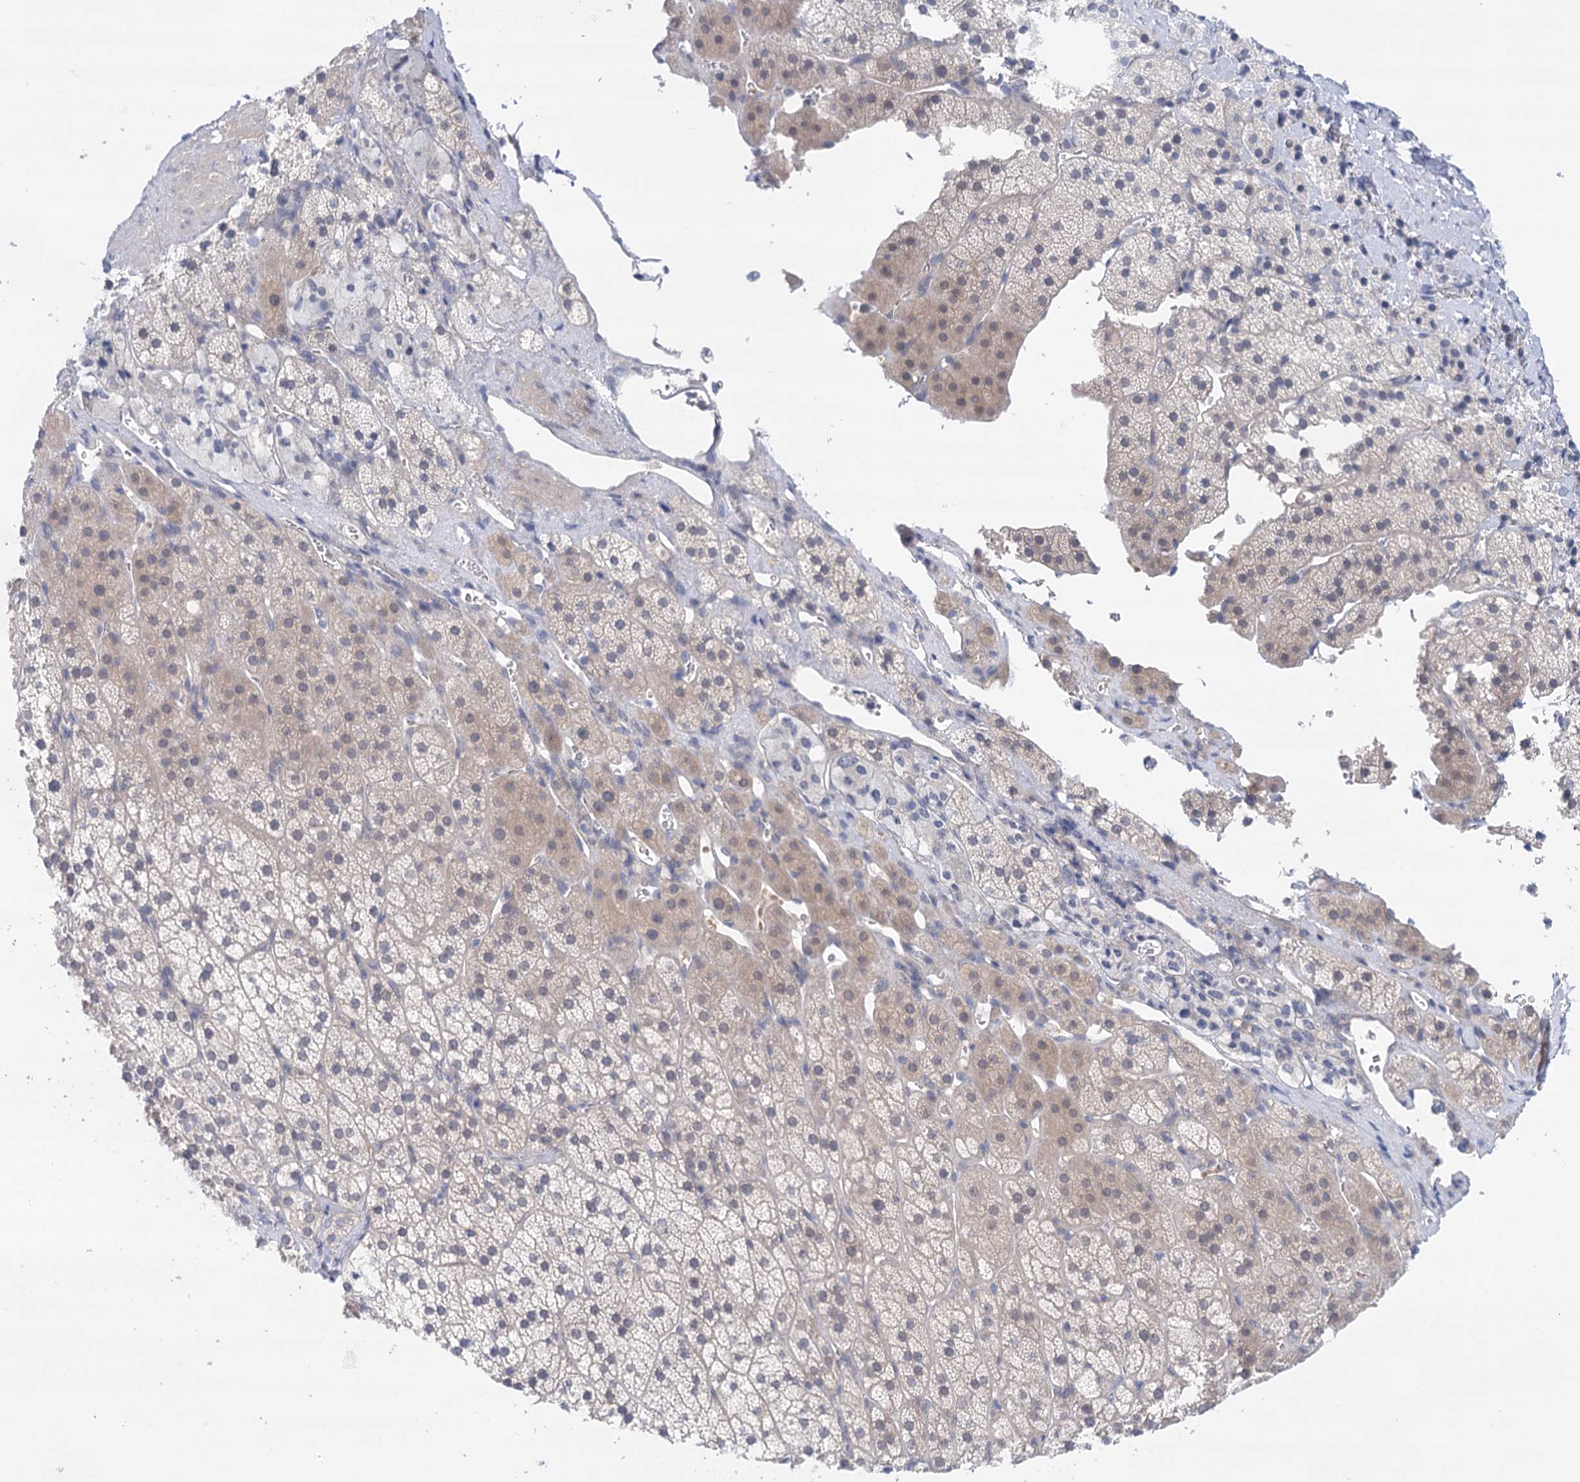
{"staining": {"intensity": "weak", "quantity": "<25%", "location": "cytoplasmic/membranous"}, "tissue": "adrenal gland", "cell_type": "Glandular cells", "image_type": "normal", "snomed": [{"axis": "morphology", "description": "Normal tissue, NOS"}, {"axis": "topography", "description": "Adrenal gland"}], "caption": "IHC micrograph of normal adrenal gland: adrenal gland stained with DAB (3,3'-diaminobenzidine) reveals no significant protein positivity in glandular cells. (Brightfield microscopy of DAB immunohistochemistry at high magnification).", "gene": "LALBA", "patient": {"sex": "female", "age": 44}}